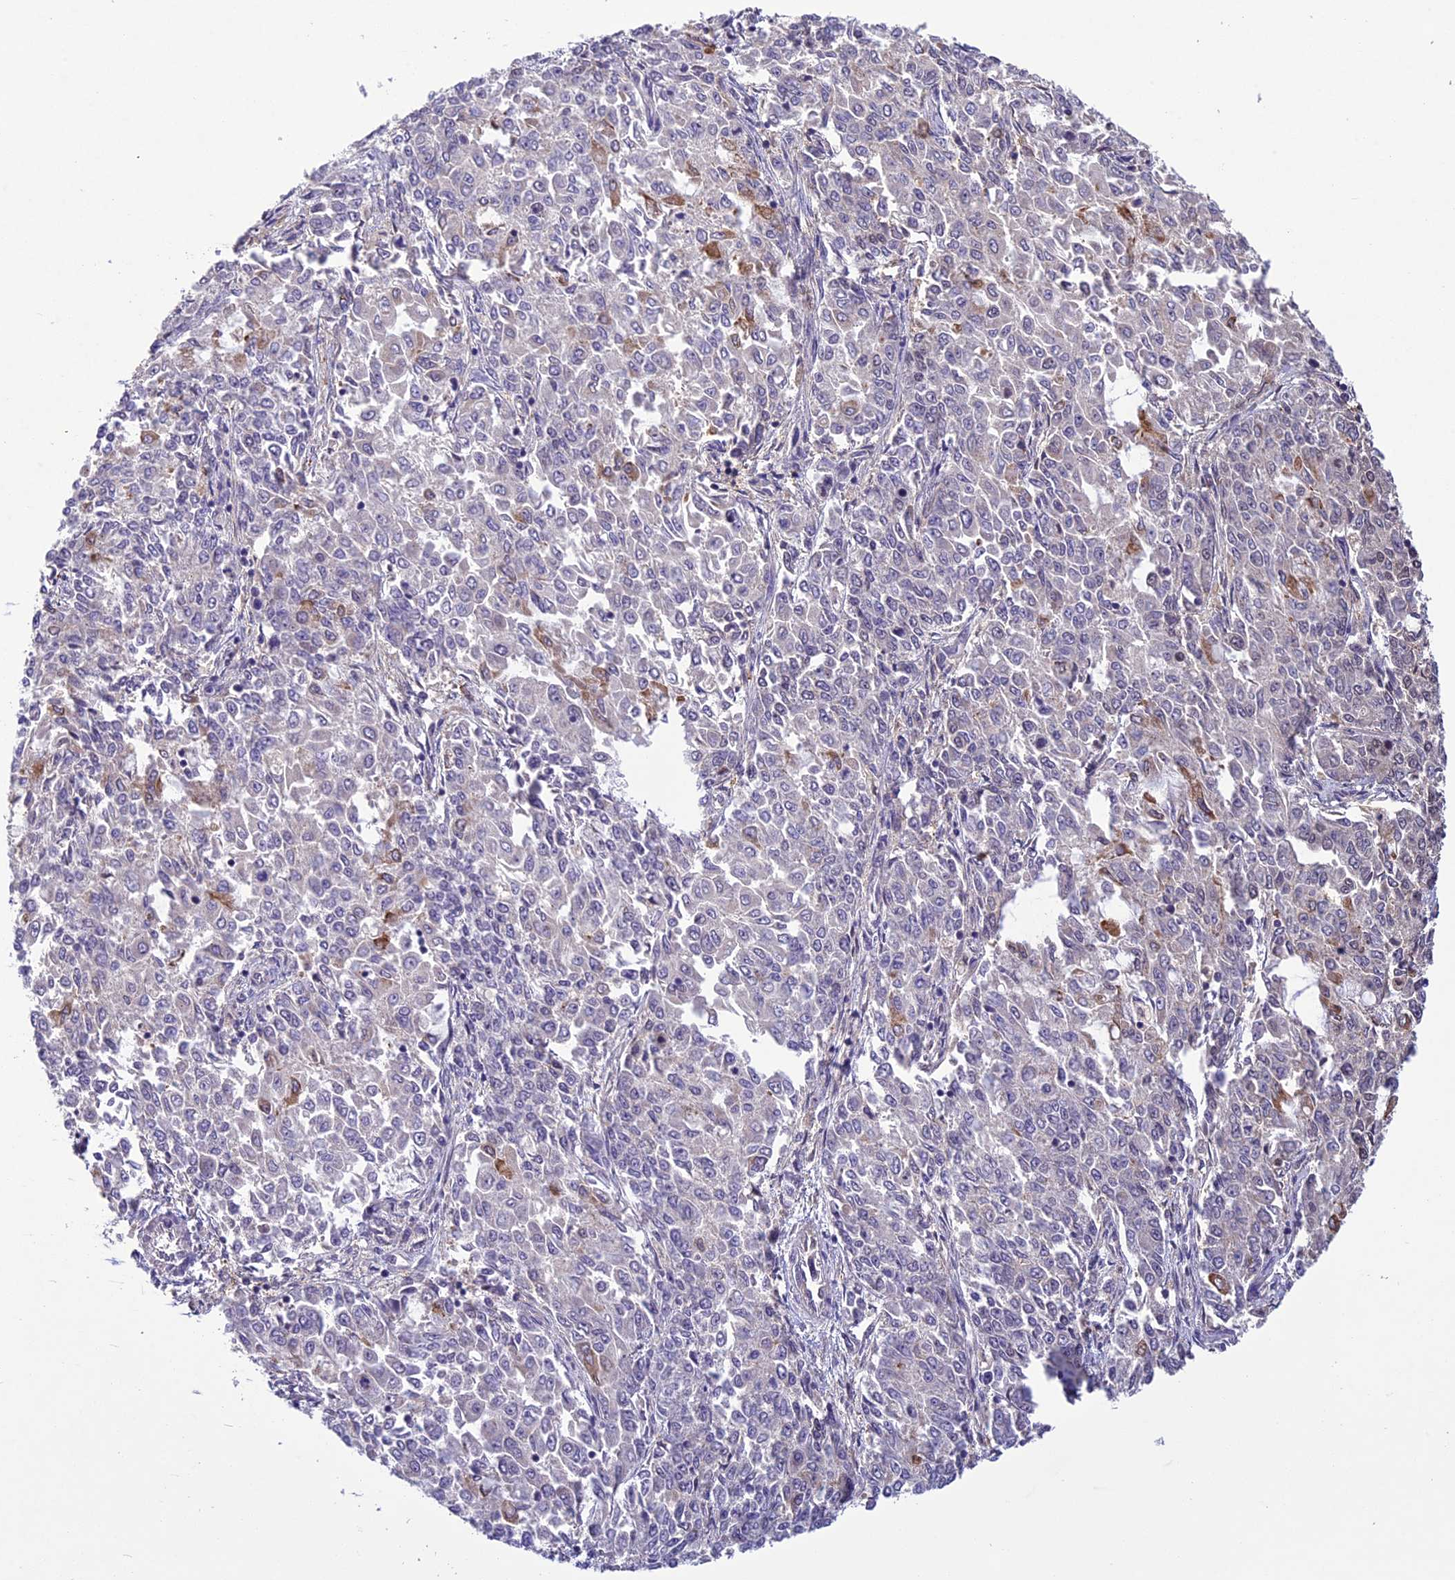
{"staining": {"intensity": "moderate", "quantity": "<25%", "location": "cytoplasmic/membranous"}, "tissue": "endometrial cancer", "cell_type": "Tumor cells", "image_type": "cancer", "snomed": [{"axis": "morphology", "description": "Adenocarcinoma, NOS"}, {"axis": "topography", "description": "Endometrium"}], "caption": "Immunohistochemical staining of human endometrial cancer demonstrates moderate cytoplasmic/membranous protein positivity in about <25% of tumor cells.", "gene": "C3orf70", "patient": {"sex": "female", "age": 50}}